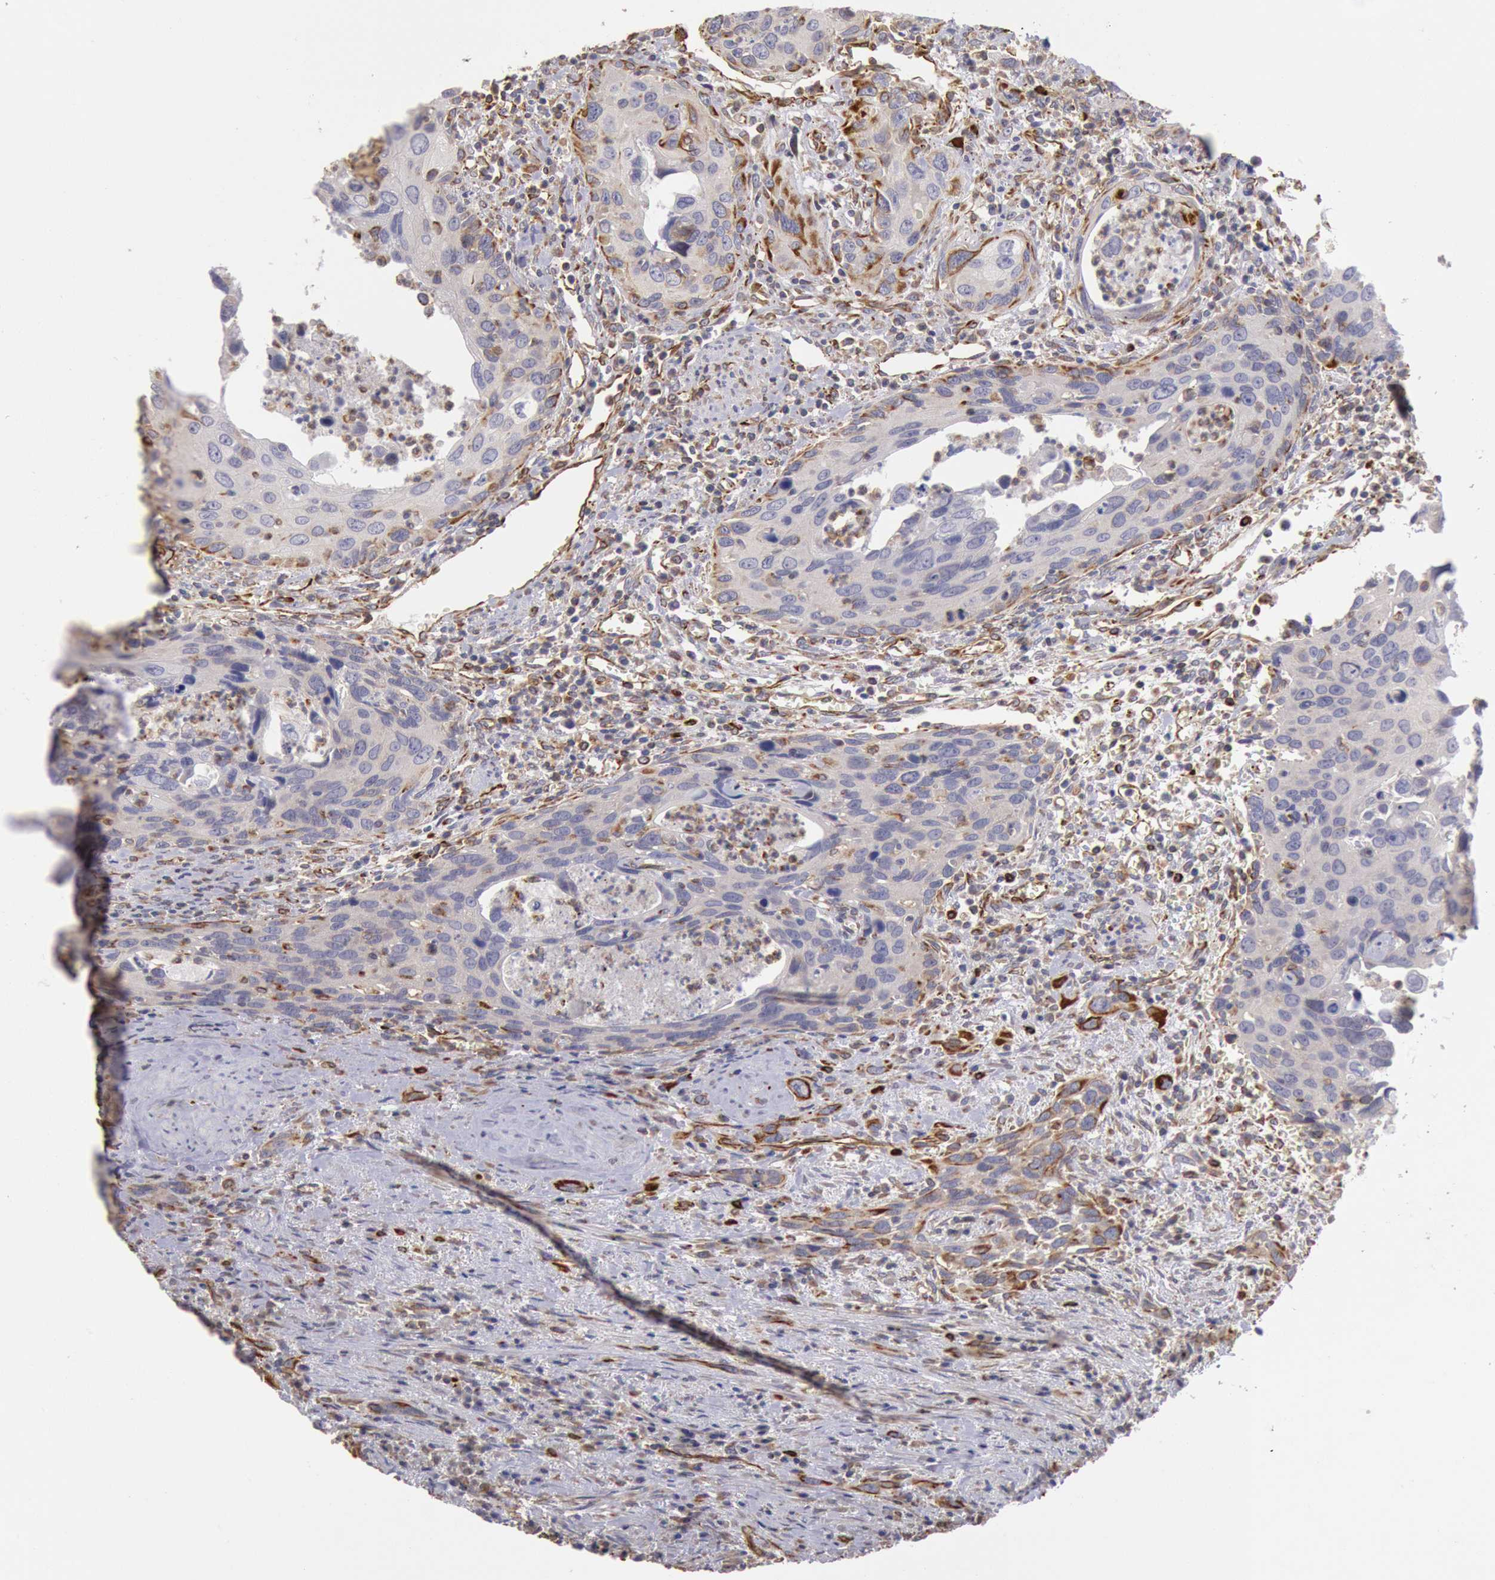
{"staining": {"intensity": "weak", "quantity": "<25%", "location": "cytoplasmic/membranous"}, "tissue": "urothelial cancer", "cell_type": "Tumor cells", "image_type": "cancer", "snomed": [{"axis": "morphology", "description": "Urothelial carcinoma, High grade"}, {"axis": "topography", "description": "Urinary bladder"}], "caption": "IHC histopathology image of neoplastic tissue: urothelial cancer stained with DAB exhibits no significant protein positivity in tumor cells.", "gene": "RNF139", "patient": {"sex": "male", "age": 71}}